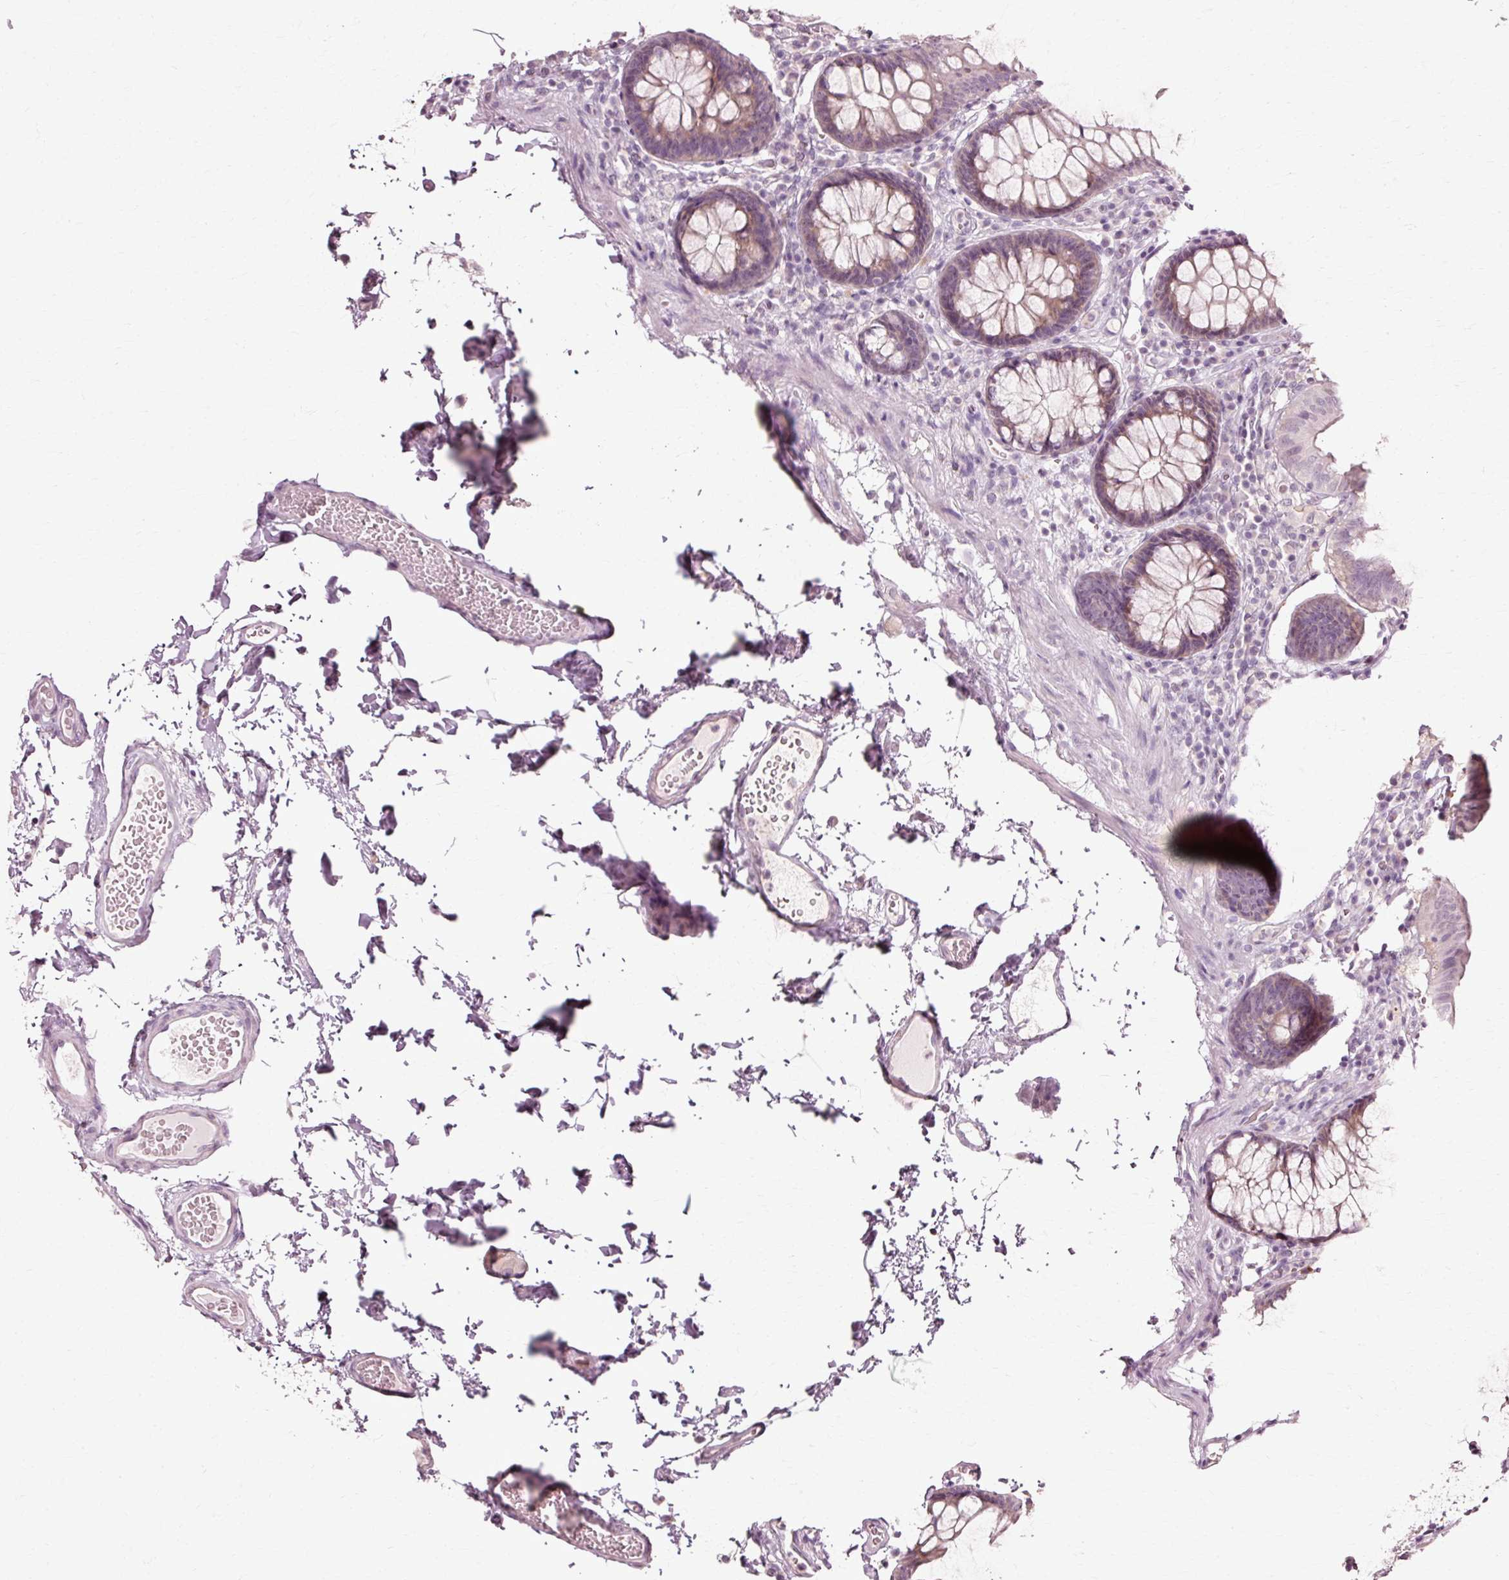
{"staining": {"intensity": "negative", "quantity": "none", "location": "none"}, "tissue": "colon", "cell_type": "Endothelial cells", "image_type": "normal", "snomed": [{"axis": "morphology", "description": "Normal tissue, NOS"}, {"axis": "topography", "description": "Colon"}, {"axis": "topography", "description": "Peripheral nerve tissue"}], "caption": "DAB immunohistochemical staining of normal colon shows no significant positivity in endothelial cells. (Immunohistochemistry, brightfield microscopy, high magnification).", "gene": "RGPD5", "patient": {"sex": "male", "age": 84}}